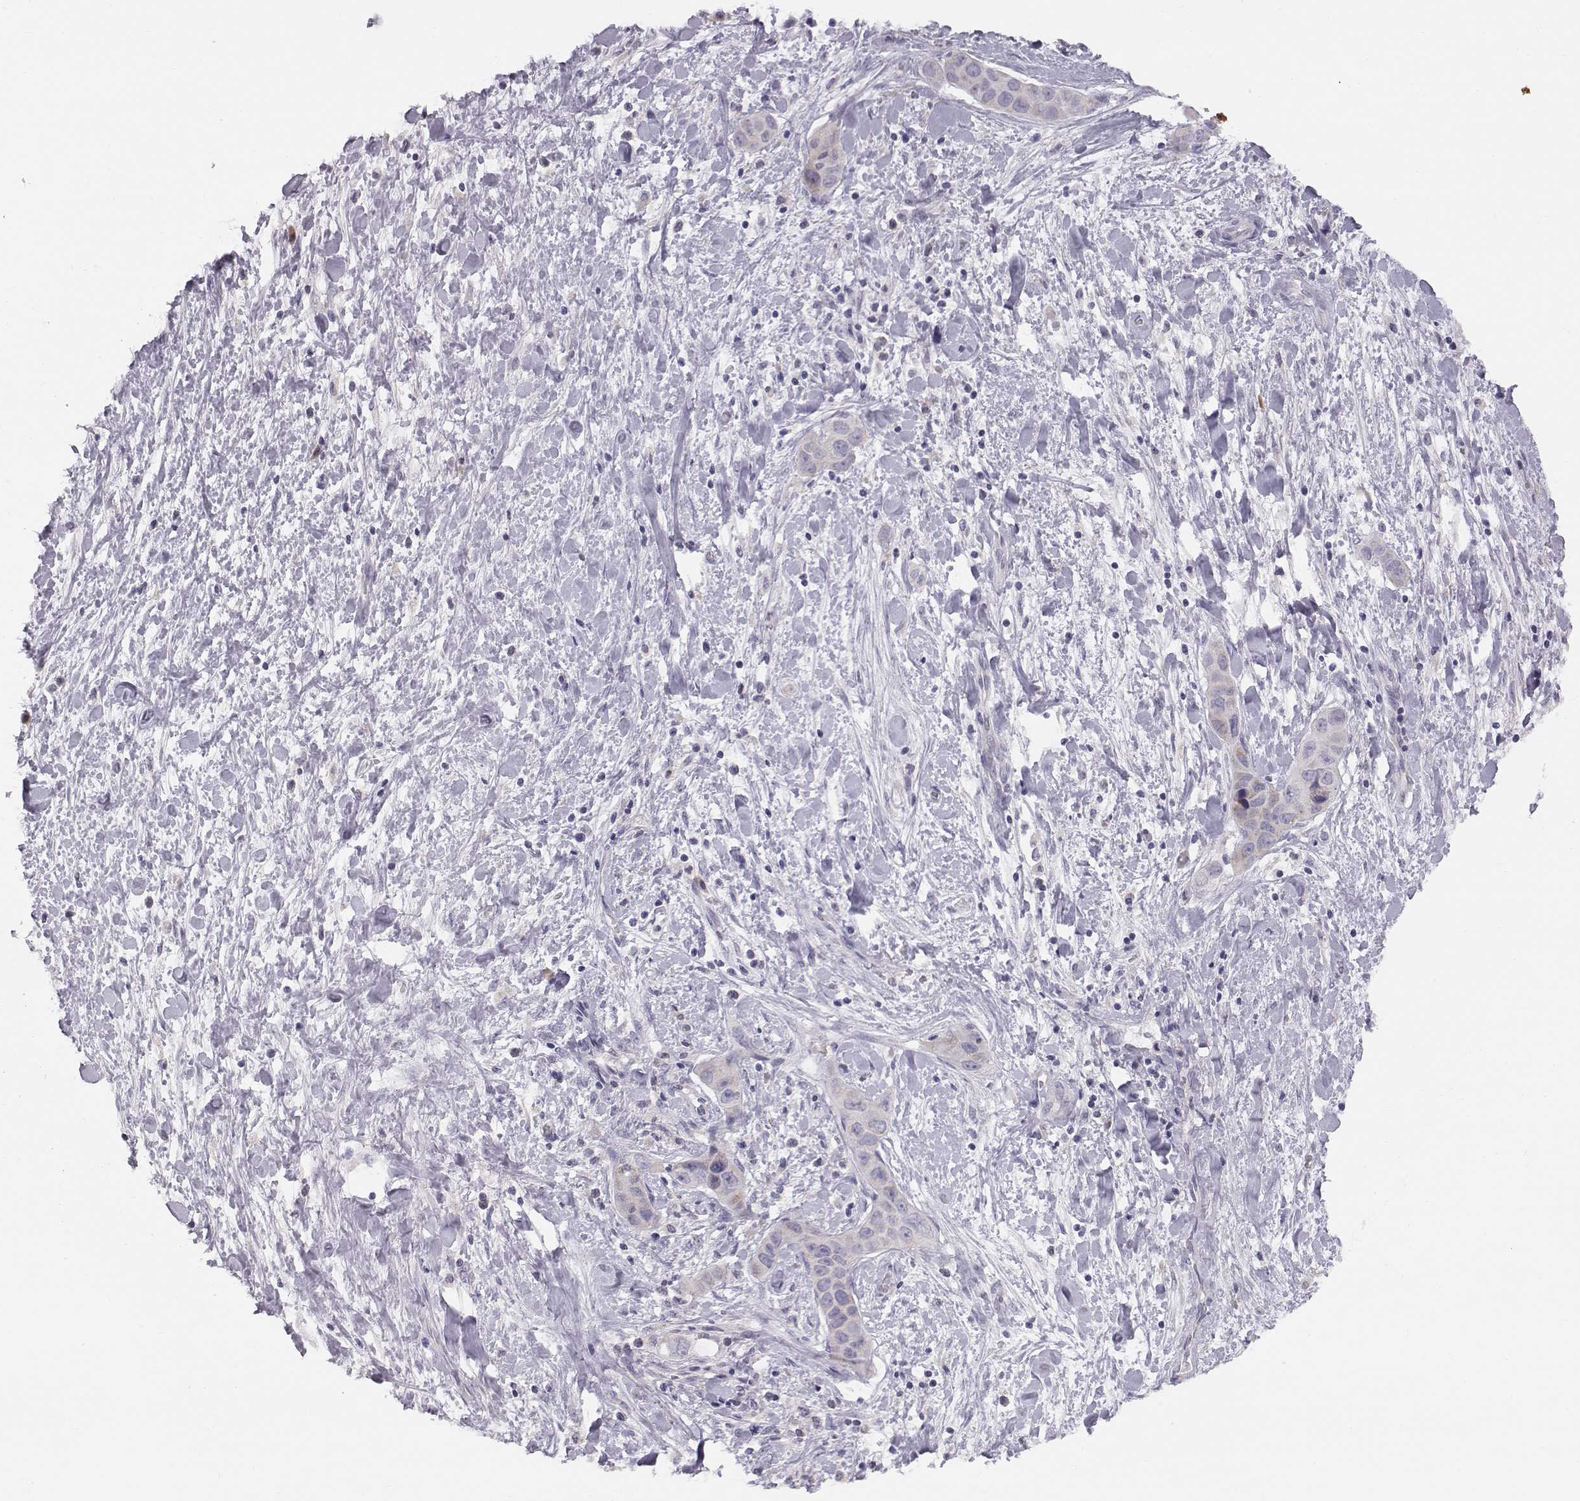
{"staining": {"intensity": "moderate", "quantity": ">75%", "location": "cytoplasmic/membranous"}, "tissue": "liver cancer", "cell_type": "Tumor cells", "image_type": "cancer", "snomed": [{"axis": "morphology", "description": "Cholangiocarcinoma"}, {"axis": "topography", "description": "Liver"}], "caption": "Protein expression analysis of cholangiocarcinoma (liver) displays moderate cytoplasmic/membranous staining in about >75% of tumor cells. (Brightfield microscopy of DAB IHC at high magnification).", "gene": "ACSL6", "patient": {"sex": "female", "age": 52}}